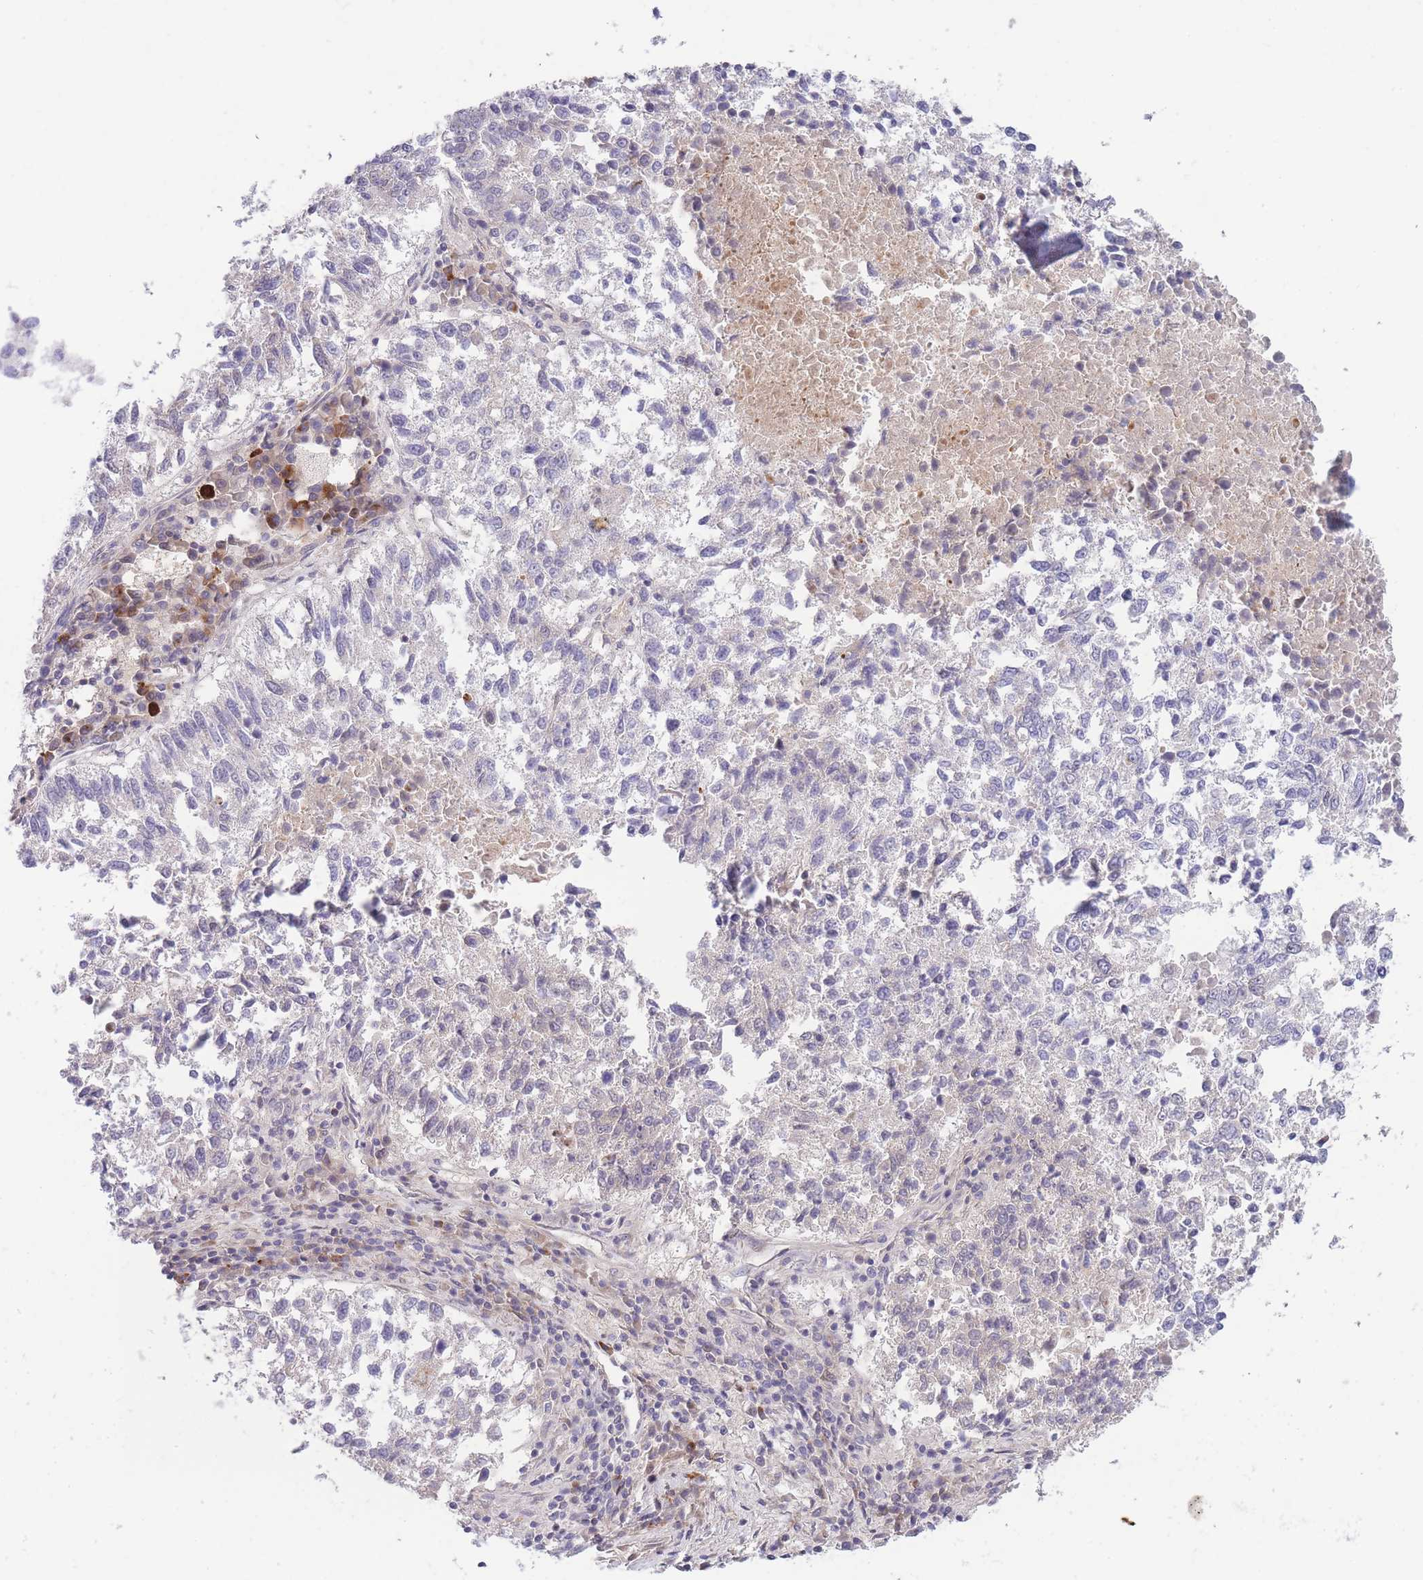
{"staining": {"intensity": "negative", "quantity": "none", "location": "none"}, "tissue": "lung cancer", "cell_type": "Tumor cells", "image_type": "cancer", "snomed": [{"axis": "morphology", "description": "Squamous cell carcinoma, NOS"}, {"axis": "topography", "description": "Lung"}], "caption": "The micrograph shows no significant expression in tumor cells of lung cancer (squamous cell carcinoma).", "gene": "CDC25B", "patient": {"sex": "male", "age": 73}}